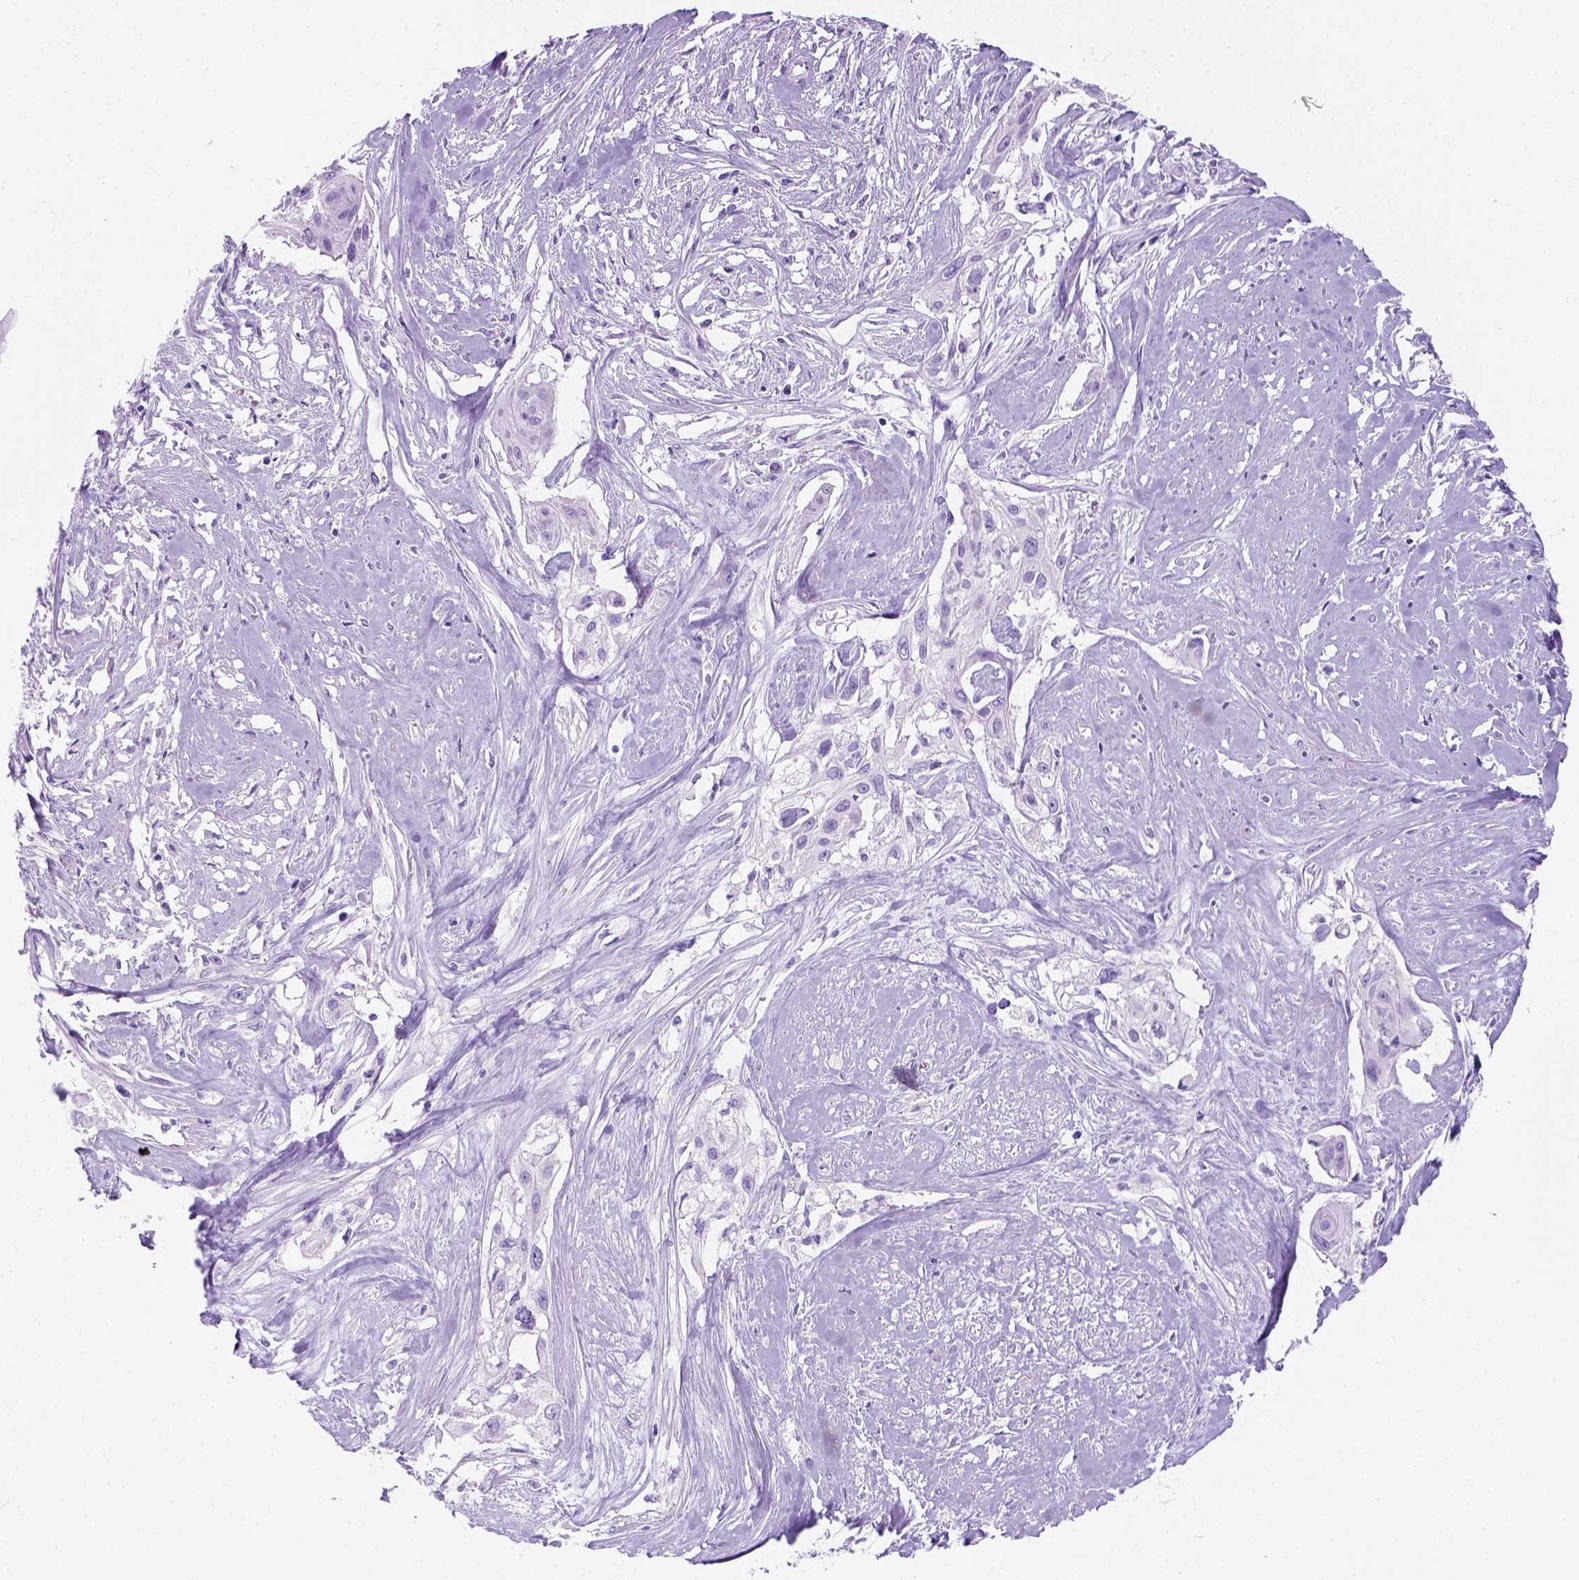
{"staining": {"intensity": "negative", "quantity": "none", "location": "none"}, "tissue": "cervical cancer", "cell_type": "Tumor cells", "image_type": "cancer", "snomed": [{"axis": "morphology", "description": "Squamous cell carcinoma, NOS"}, {"axis": "topography", "description": "Cervix"}], "caption": "The histopathology image displays no significant expression in tumor cells of cervical squamous cell carcinoma.", "gene": "C7orf57", "patient": {"sex": "female", "age": 49}}